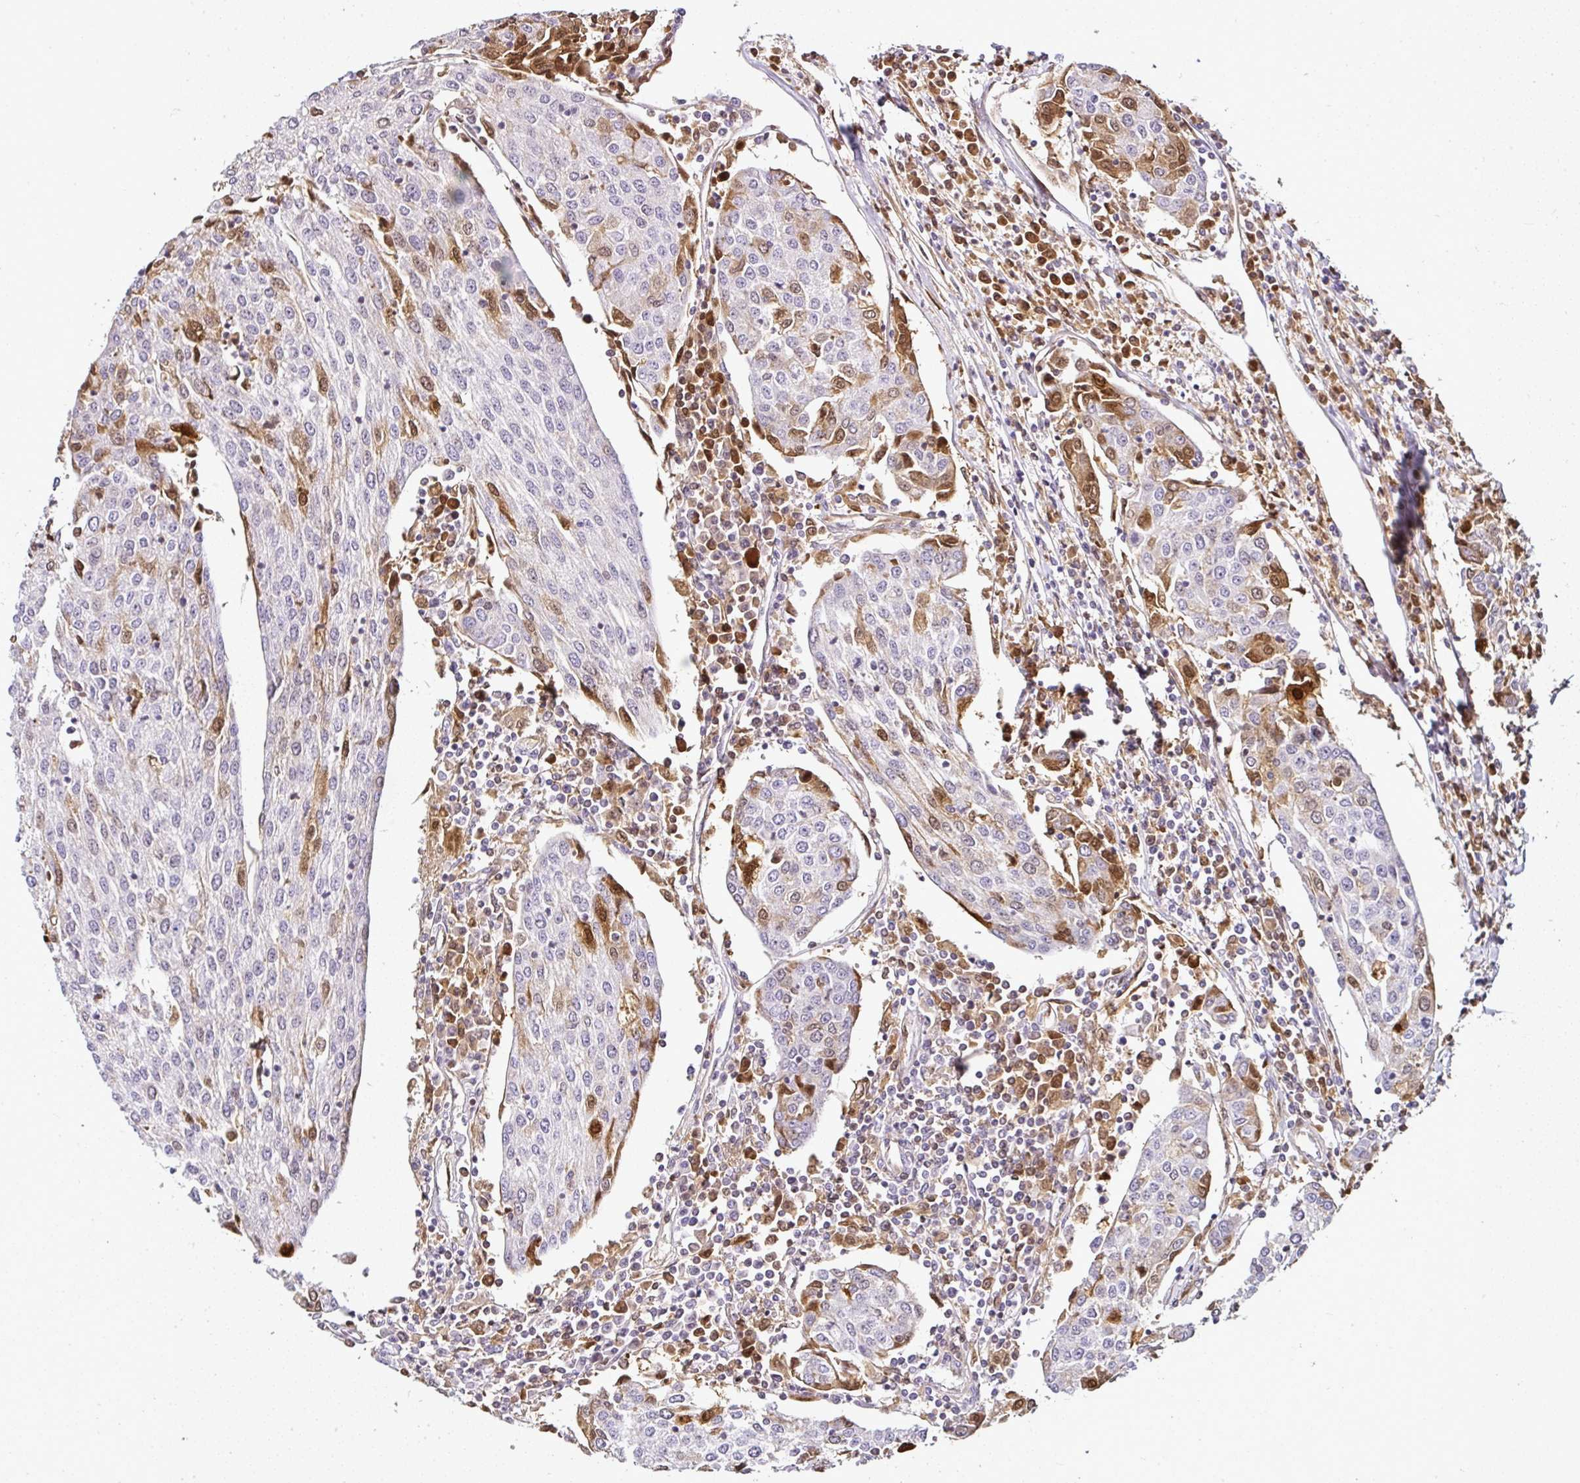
{"staining": {"intensity": "strong", "quantity": "25%-75%", "location": "cytoplasmic/membranous,nuclear"}, "tissue": "urothelial cancer", "cell_type": "Tumor cells", "image_type": "cancer", "snomed": [{"axis": "morphology", "description": "Urothelial carcinoma, High grade"}, {"axis": "topography", "description": "Urinary bladder"}], "caption": "Immunohistochemistry (IHC) (DAB (3,3'-diaminobenzidine)) staining of urothelial carcinoma (high-grade) reveals strong cytoplasmic/membranous and nuclear protein positivity in about 25%-75% of tumor cells.", "gene": "SERPINB3", "patient": {"sex": "female", "age": 85}}